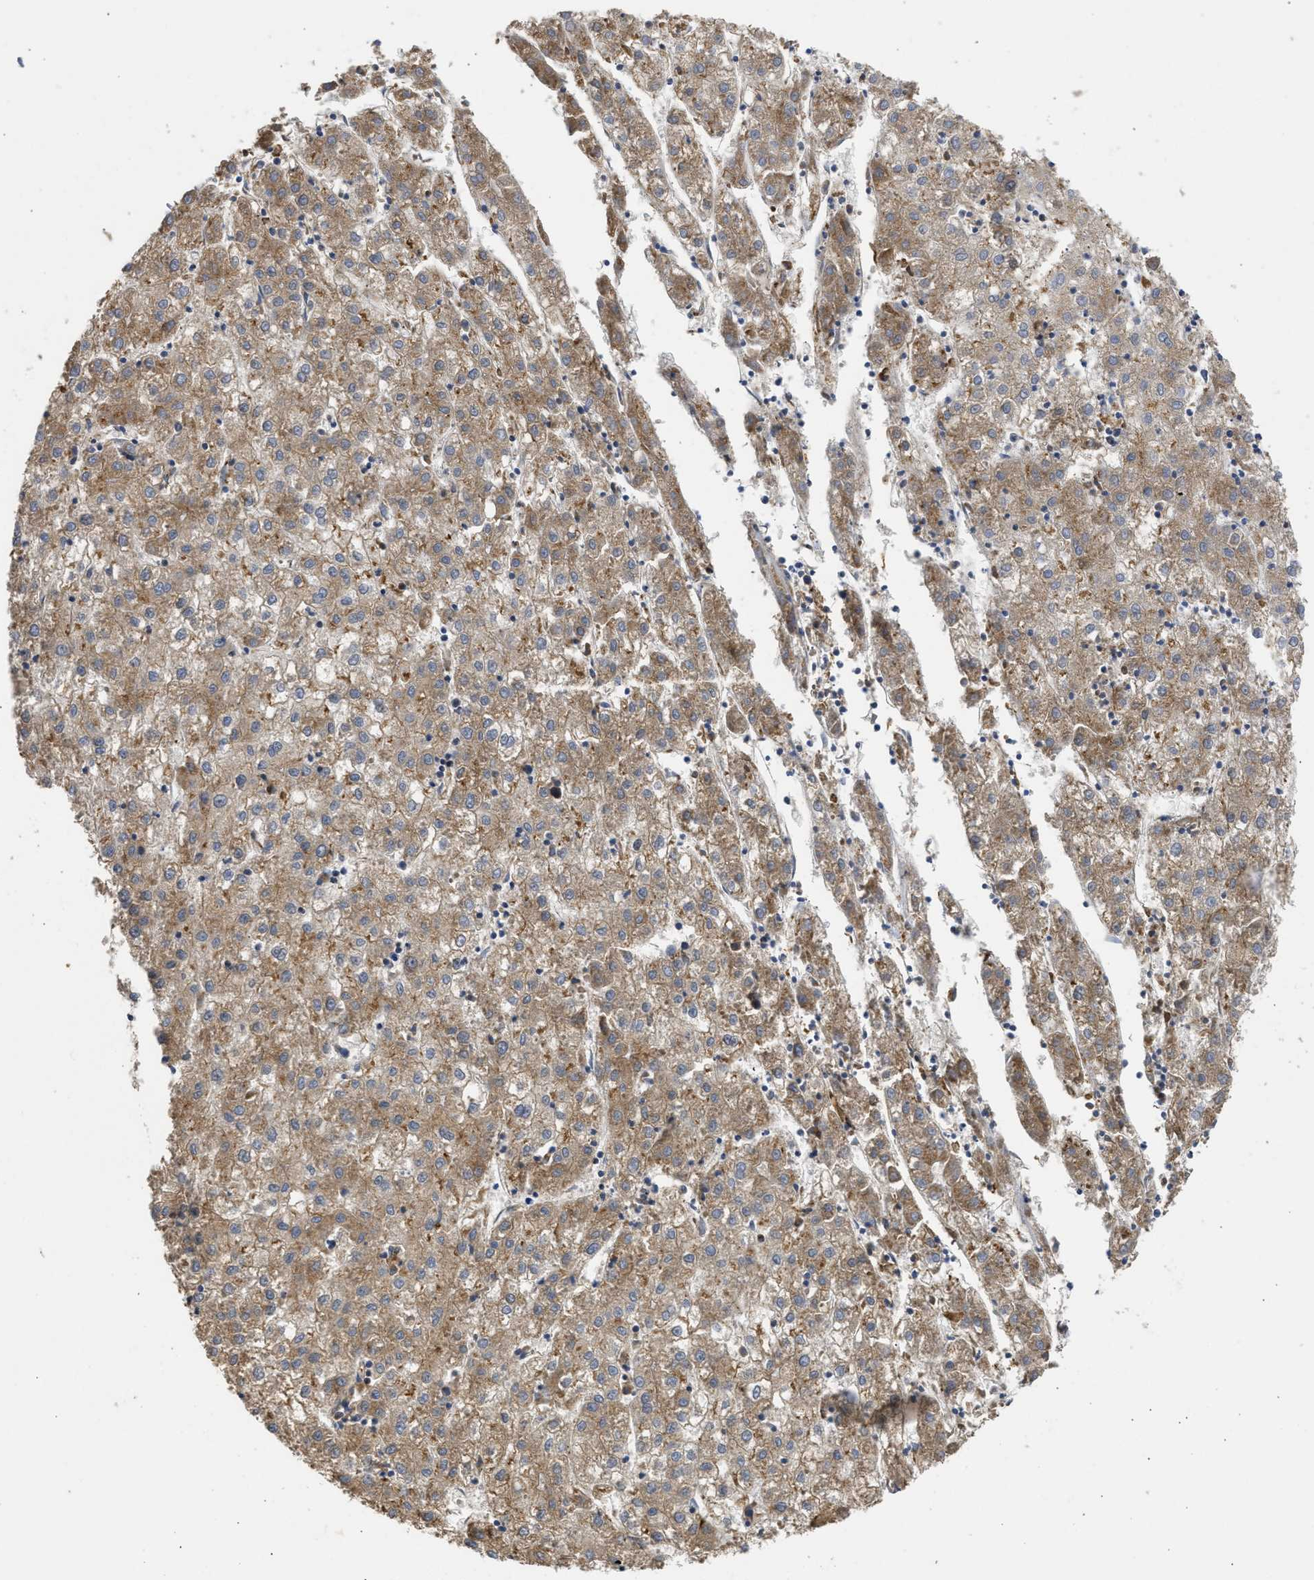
{"staining": {"intensity": "moderate", "quantity": ">75%", "location": "cytoplasmic/membranous"}, "tissue": "liver cancer", "cell_type": "Tumor cells", "image_type": "cancer", "snomed": [{"axis": "morphology", "description": "Carcinoma, Hepatocellular, NOS"}, {"axis": "topography", "description": "Liver"}], "caption": "A photomicrograph showing moderate cytoplasmic/membranous positivity in about >75% of tumor cells in liver cancer, as visualized by brown immunohistochemical staining.", "gene": "TMED1", "patient": {"sex": "male", "age": 72}}